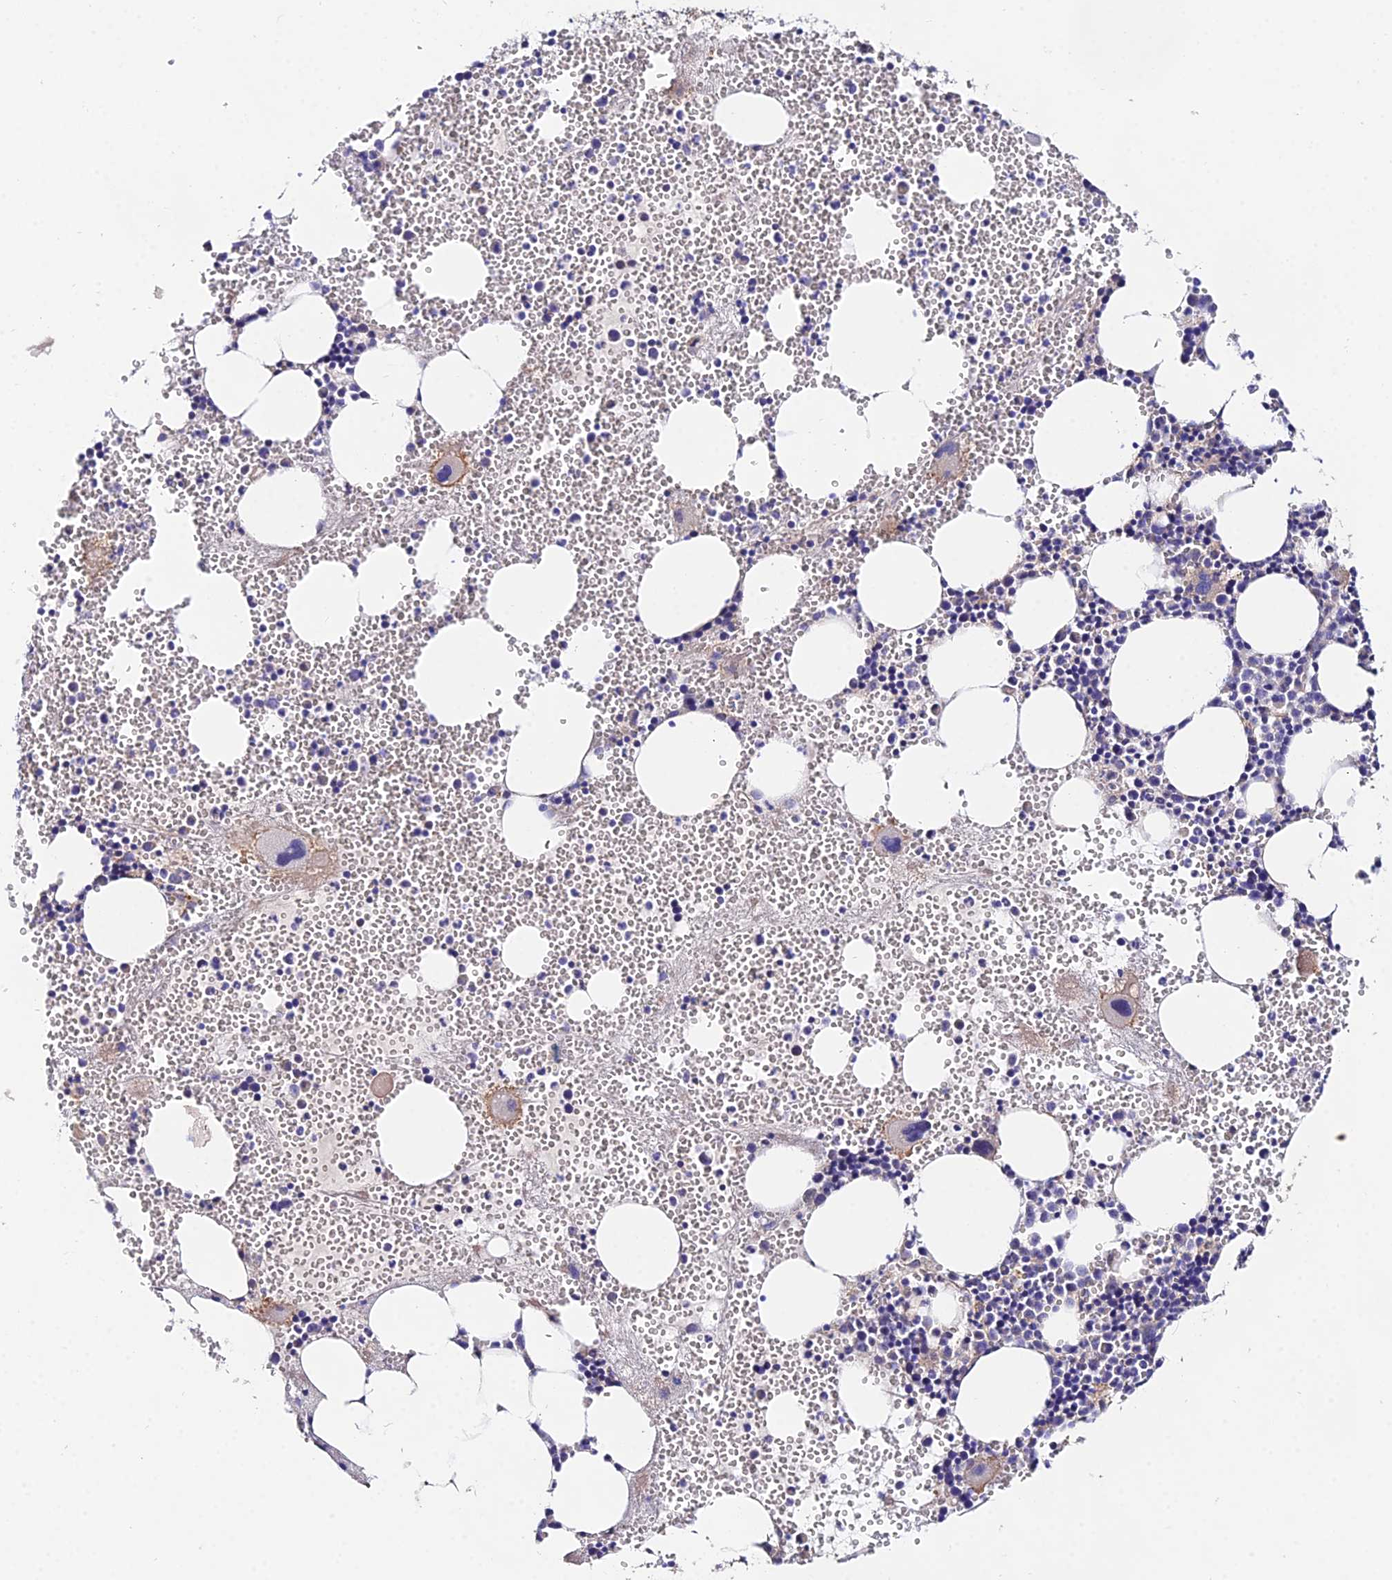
{"staining": {"intensity": "weak", "quantity": "<25%", "location": "cytoplasmic/membranous"}, "tissue": "bone marrow", "cell_type": "Hematopoietic cells", "image_type": "normal", "snomed": [{"axis": "morphology", "description": "Normal tissue, NOS"}, {"axis": "morphology", "description": "Inflammation, NOS"}, {"axis": "topography", "description": "Bone marrow"}], "caption": "An immunohistochemistry (IHC) photomicrograph of unremarkable bone marrow is shown. There is no staining in hematopoietic cells of bone marrow.", "gene": "PPP2R2A", "patient": {"sex": "female", "age": 76}}